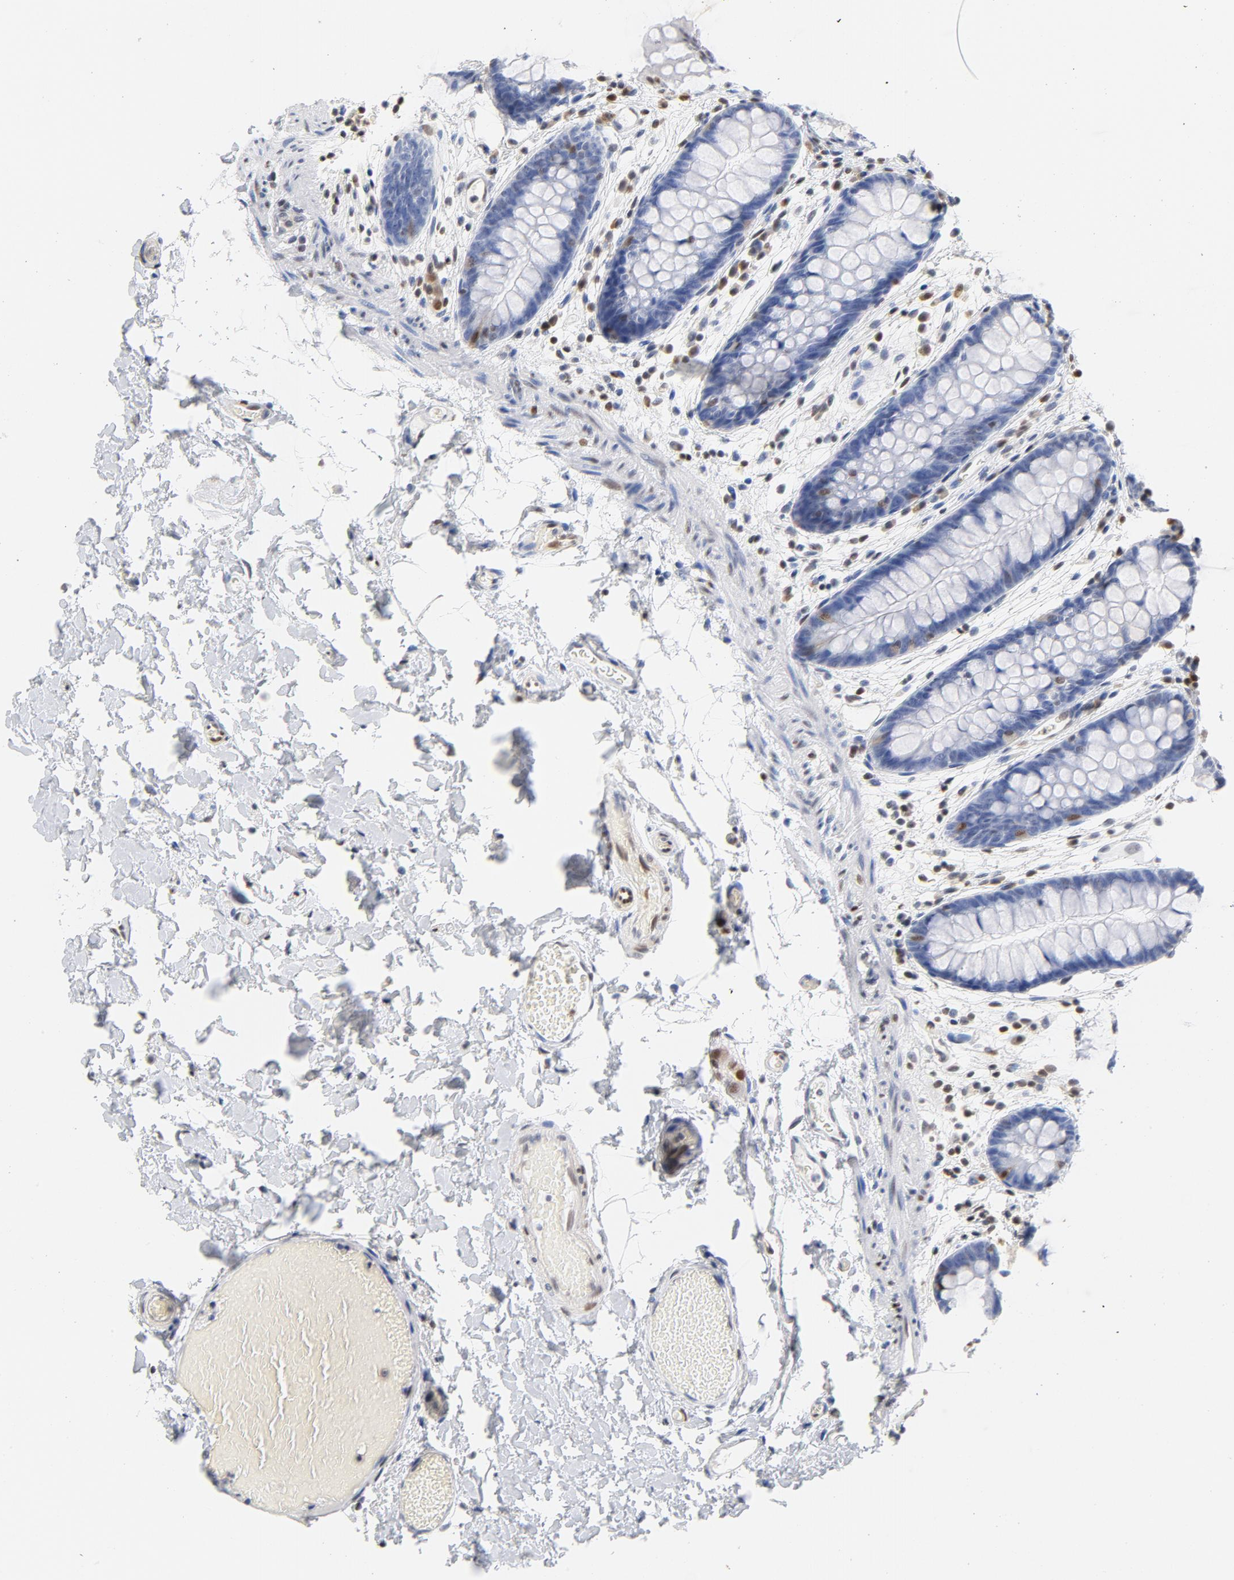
{"staining": {"intensity": "negative", "quantity": "none", "location": "none"}, "tissue": "colon", "cell_type": "Endothelial cells", "image_type": "normal", "snomed": [{"axis": "morphology", "description": "Normal tissue, NOS"}, {"axis": "topography", "description": "Smooth muscle"}, {"axis": "topography", "description": "Colon"}], "caption": "The immunohistochemistry image has no significant staining in endothelial cells of colon.", "gene": "CDKN1B", "patient": {"sex": "male", "age": 67}}